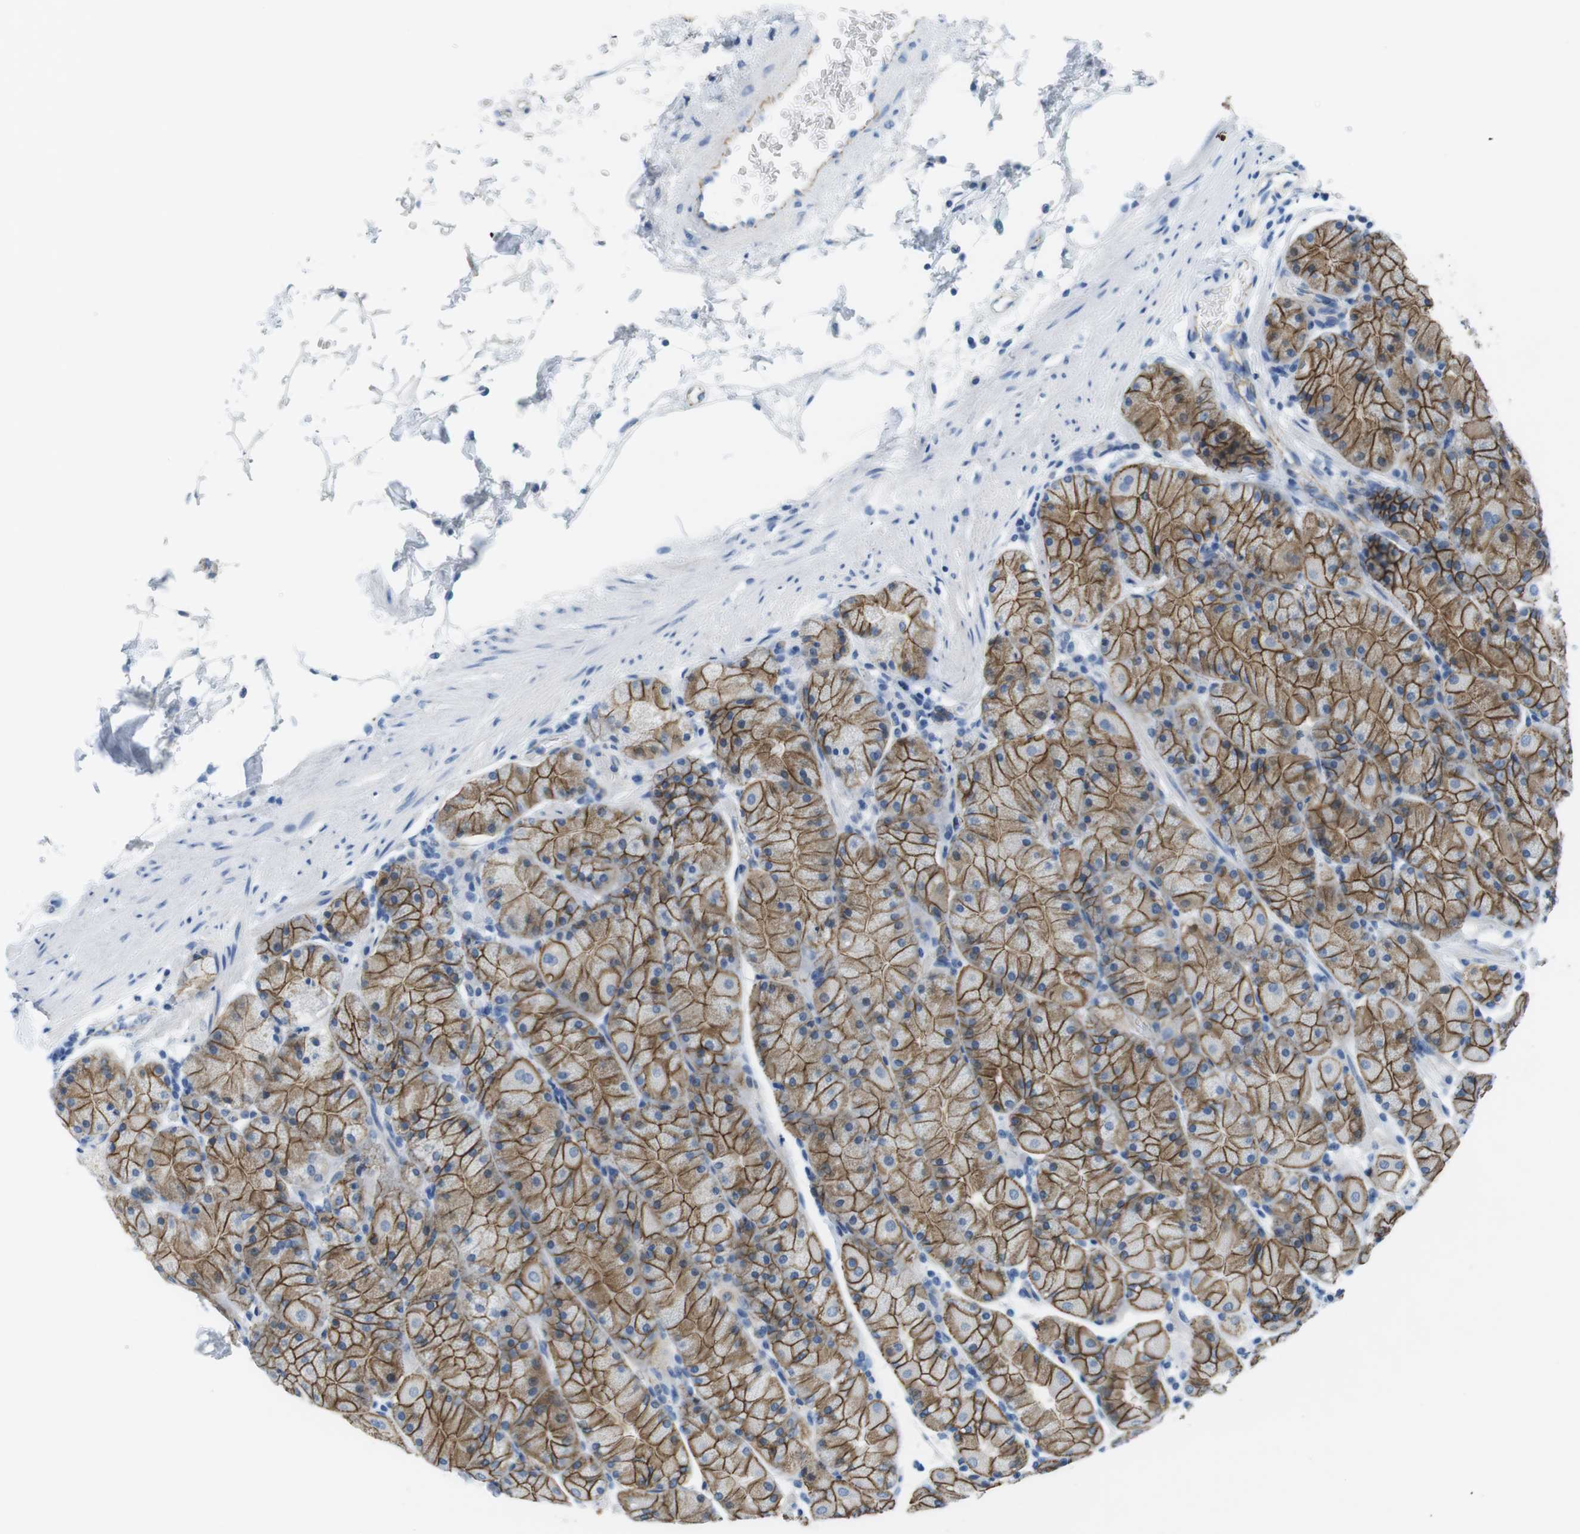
{"staining": {"intensity": "strong", "quantity": ">75%", "location": "cytoplasmic/membranous"}, "tissue": "stomach", "cell_type": "Glandular cells", "image_type": "normal", "snomed": [{"axis": "morphology", "description": "Normal tissue, NOS"}, {"axis": "topography", "description": "Stomach, upper"}, {"axis": "topography", "description": "Stomach"}], "caption": "Protein expression analysis of unremarkable stomach exhibits strong cytoplasmic/membranous expression in about >75% of glandular cells.", "gene": "SLC6A6", "patient": {"sex": "male", "age": 76}}